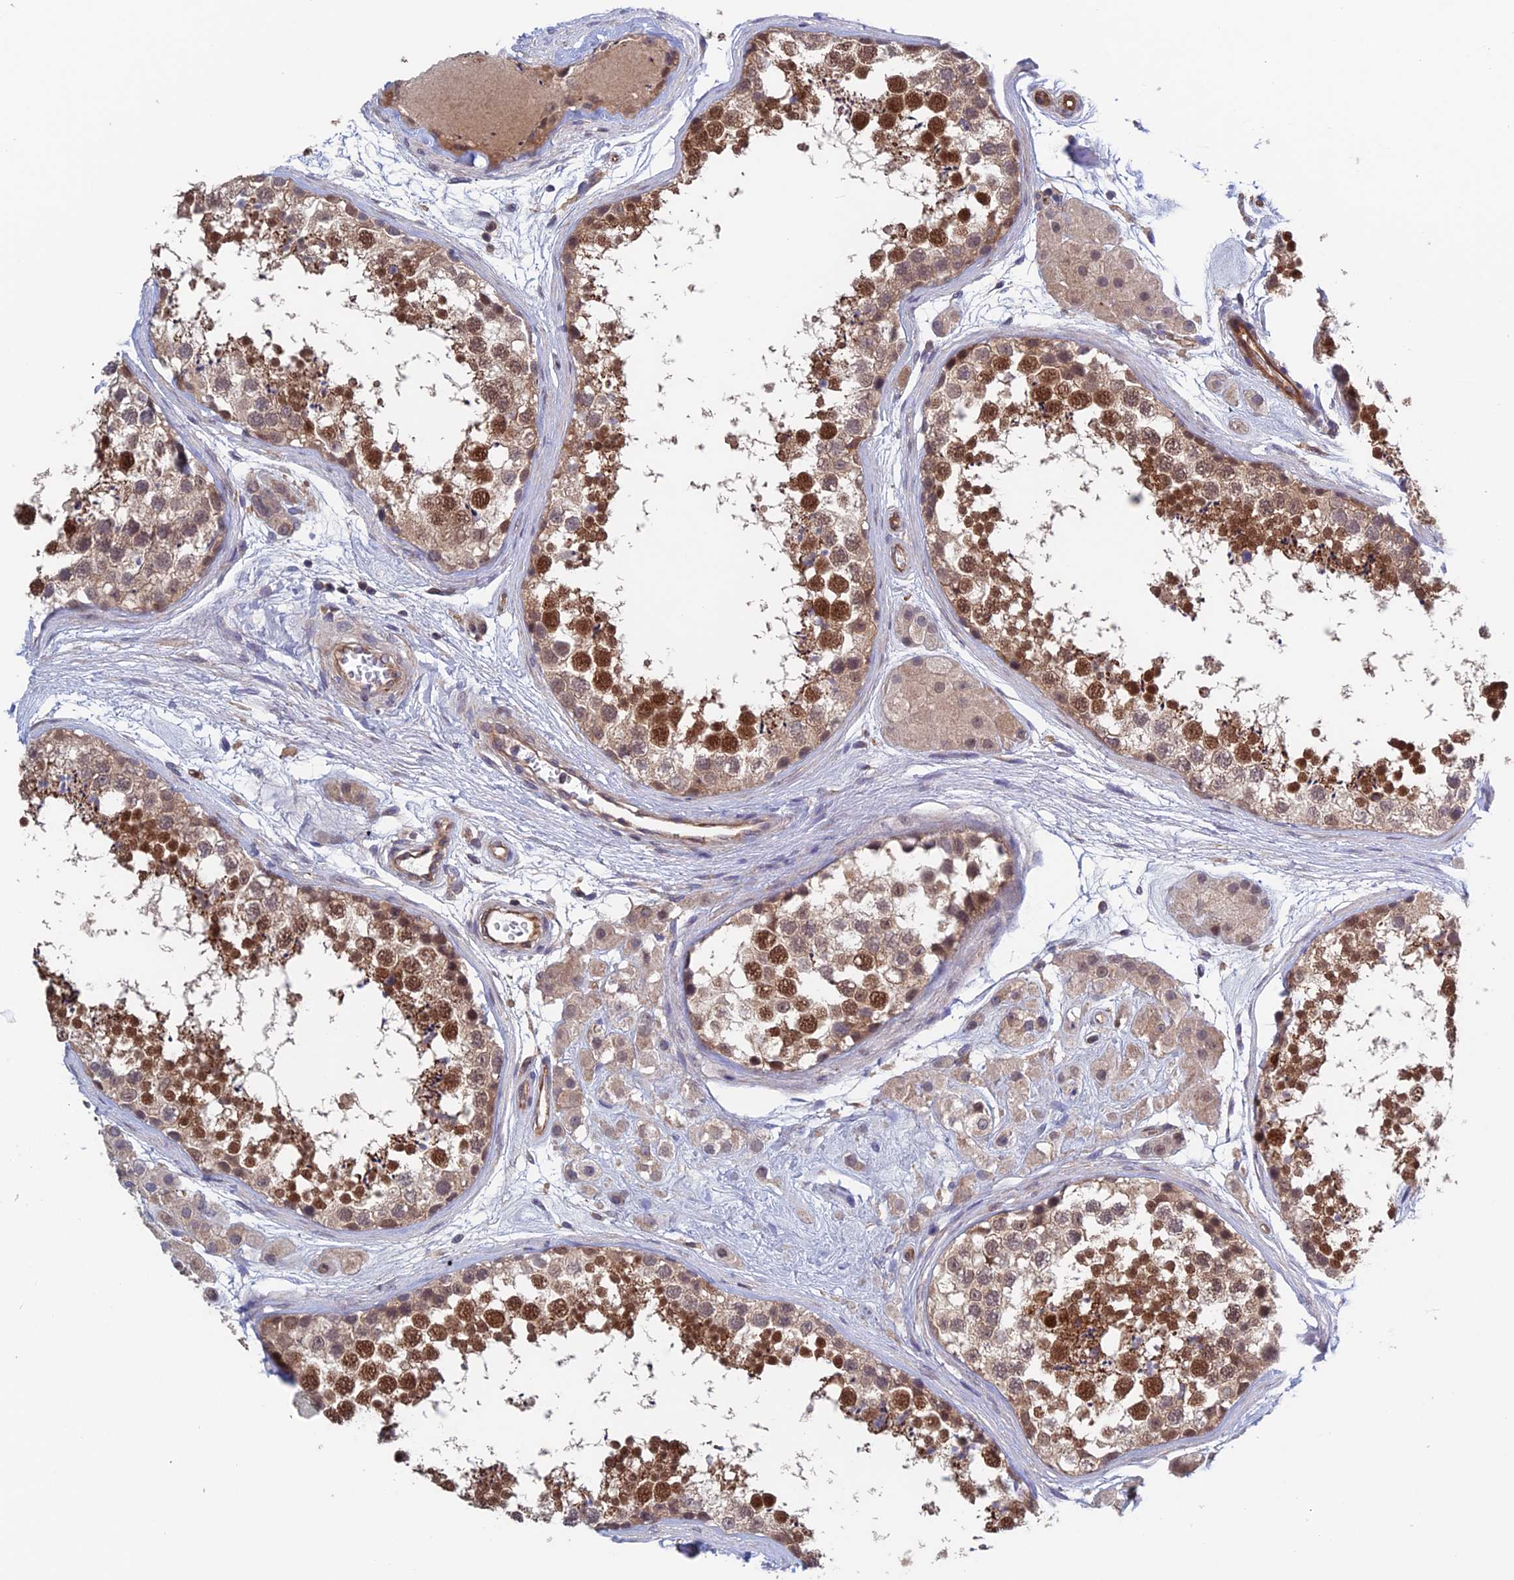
{"staining": {"intensity": "moderate", "quantity": "25%-75%", "location": "nuclear"}, "tissue": "testis", "cell_type": "Cells in seminiferous ducts", "image_type": "normal", "snomed": [{"axis": "morphology", "description": "Normal tissue, NOS"}, {"axis": "topography", "description": "Testis"}], "caption": "Immunohistochemistry (DAB) staining of normal human testis exhibits moderate nuclear protein staining in approximately 25%-75% of cells in seminiferous ducts.", "gene": "NUDT16L1", "patient": {"sex": "male", "age": 56}}